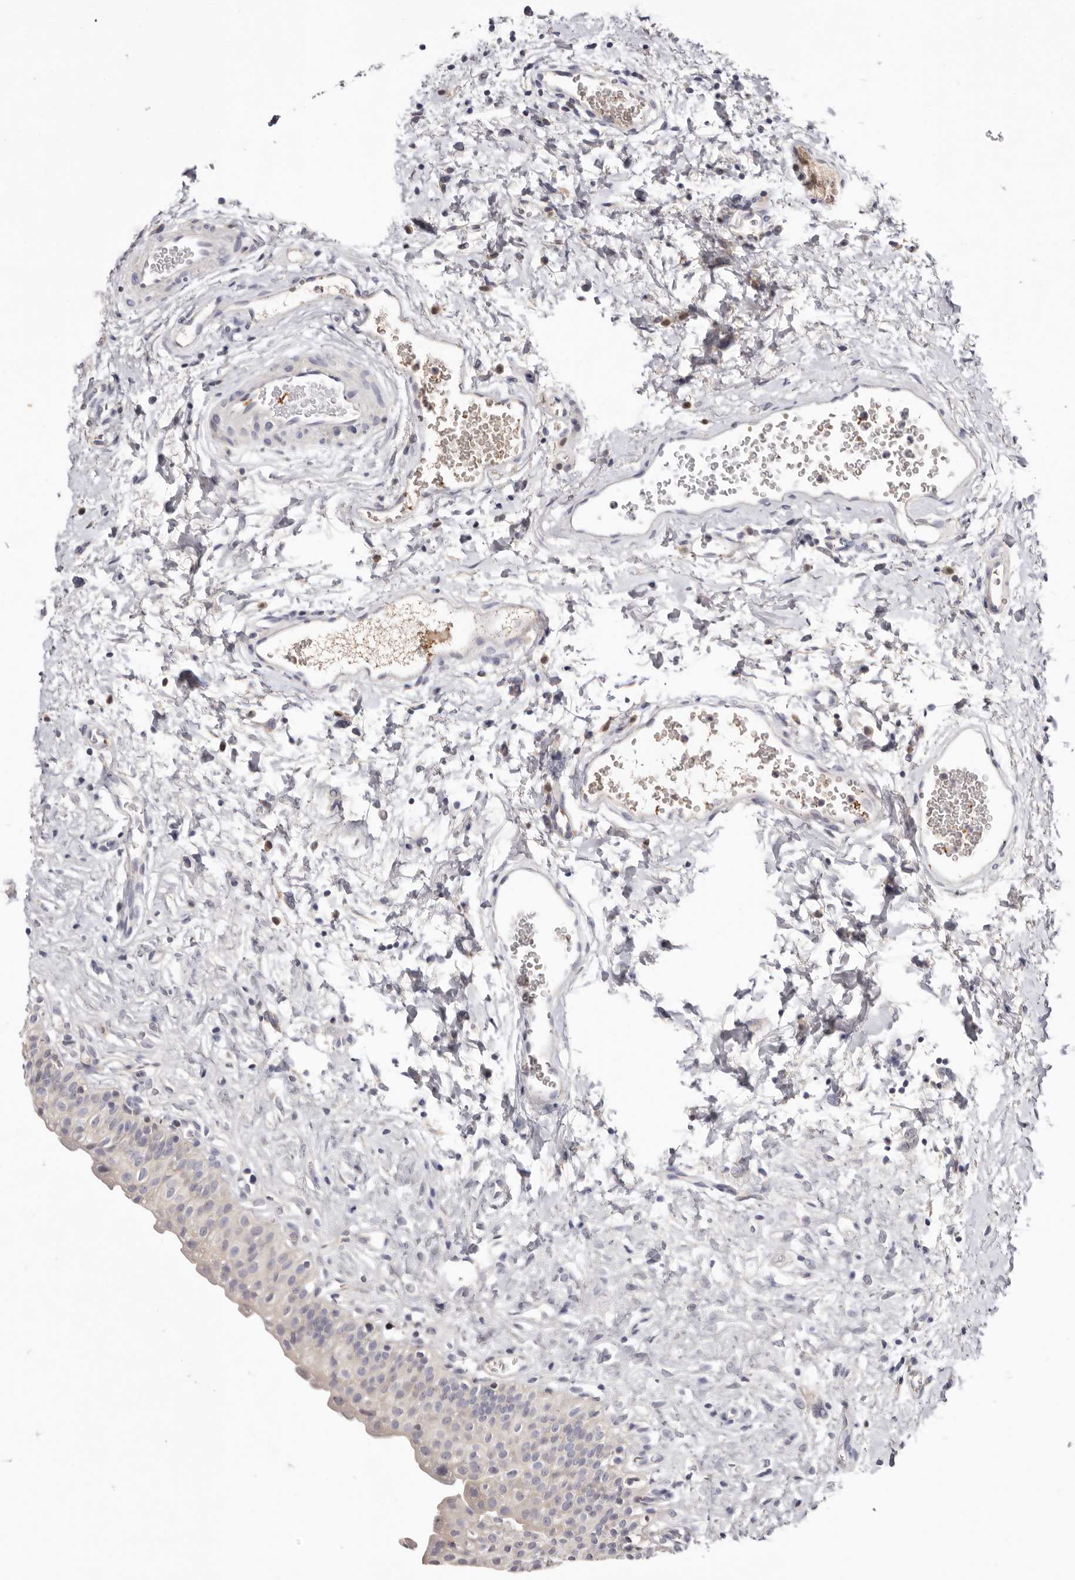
{"staining": {"intensity": "weak", "quantity": "<25%", "location": "cytoplasmic/membranous"}, "tissue": "urinary bladder", "cell_type": "Urothelial cells", "image_type": "normal", "snomed": [{"axis": "morphology", "description": "Normal tissue, NOS"}, {"axis": "topography", "description": "Urinary bladder"}], "caption": "Immunohistochemical staining of normal urinary bladder reveals no significant positivity in urothelial cells. (Stains: DAB (3,3'-diaminobenzidine) immunohistochemistry (IHC) with hematoxylin counter stain, Microscopy: brightfield microscopy at high magnification).", "gene": "LMLN", "patient": {"sex": "male", "age": 51}}